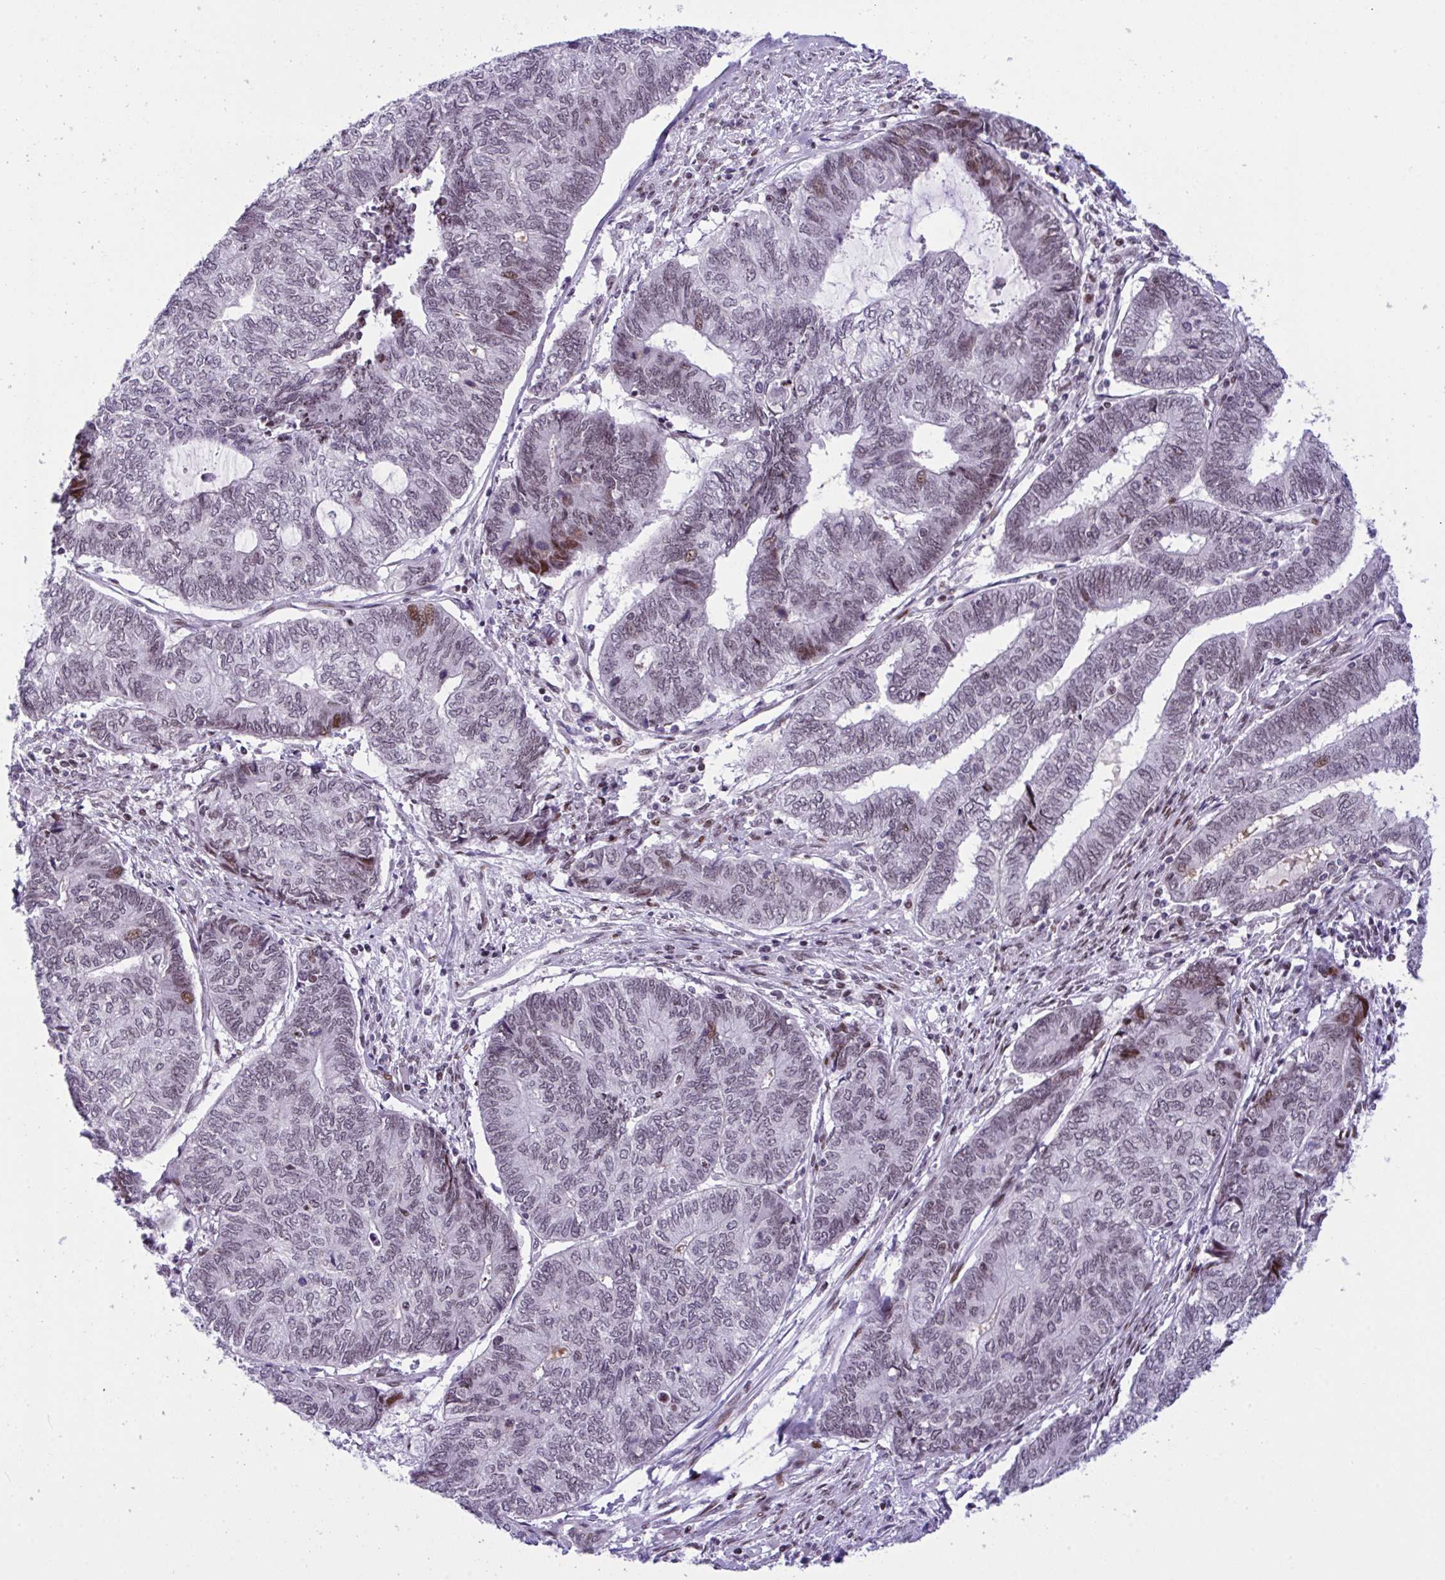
{"staining": {"intensity": "moderate", "quantity": "<25%", "location": "nuclear"}, "tissue": "endometrial cancer", "cell_type": "Tumor cells", "image_type": "cancer", "snomed": [{"axis": "morphology", "description": "Adenocarcinoma, NOS"}, {"axis": "topography", "description": "Uterus"}, {"axis": "topography", "description": "Endometrium"}], "caption": "About <25% of tumor cells in endometrial adenocarcinoma show moderate nuclear protein positivity as visualized by brown immunohistochemical staining.", "gene": "ZFHX3", "patient": {"sex": "female", "age": 70}}